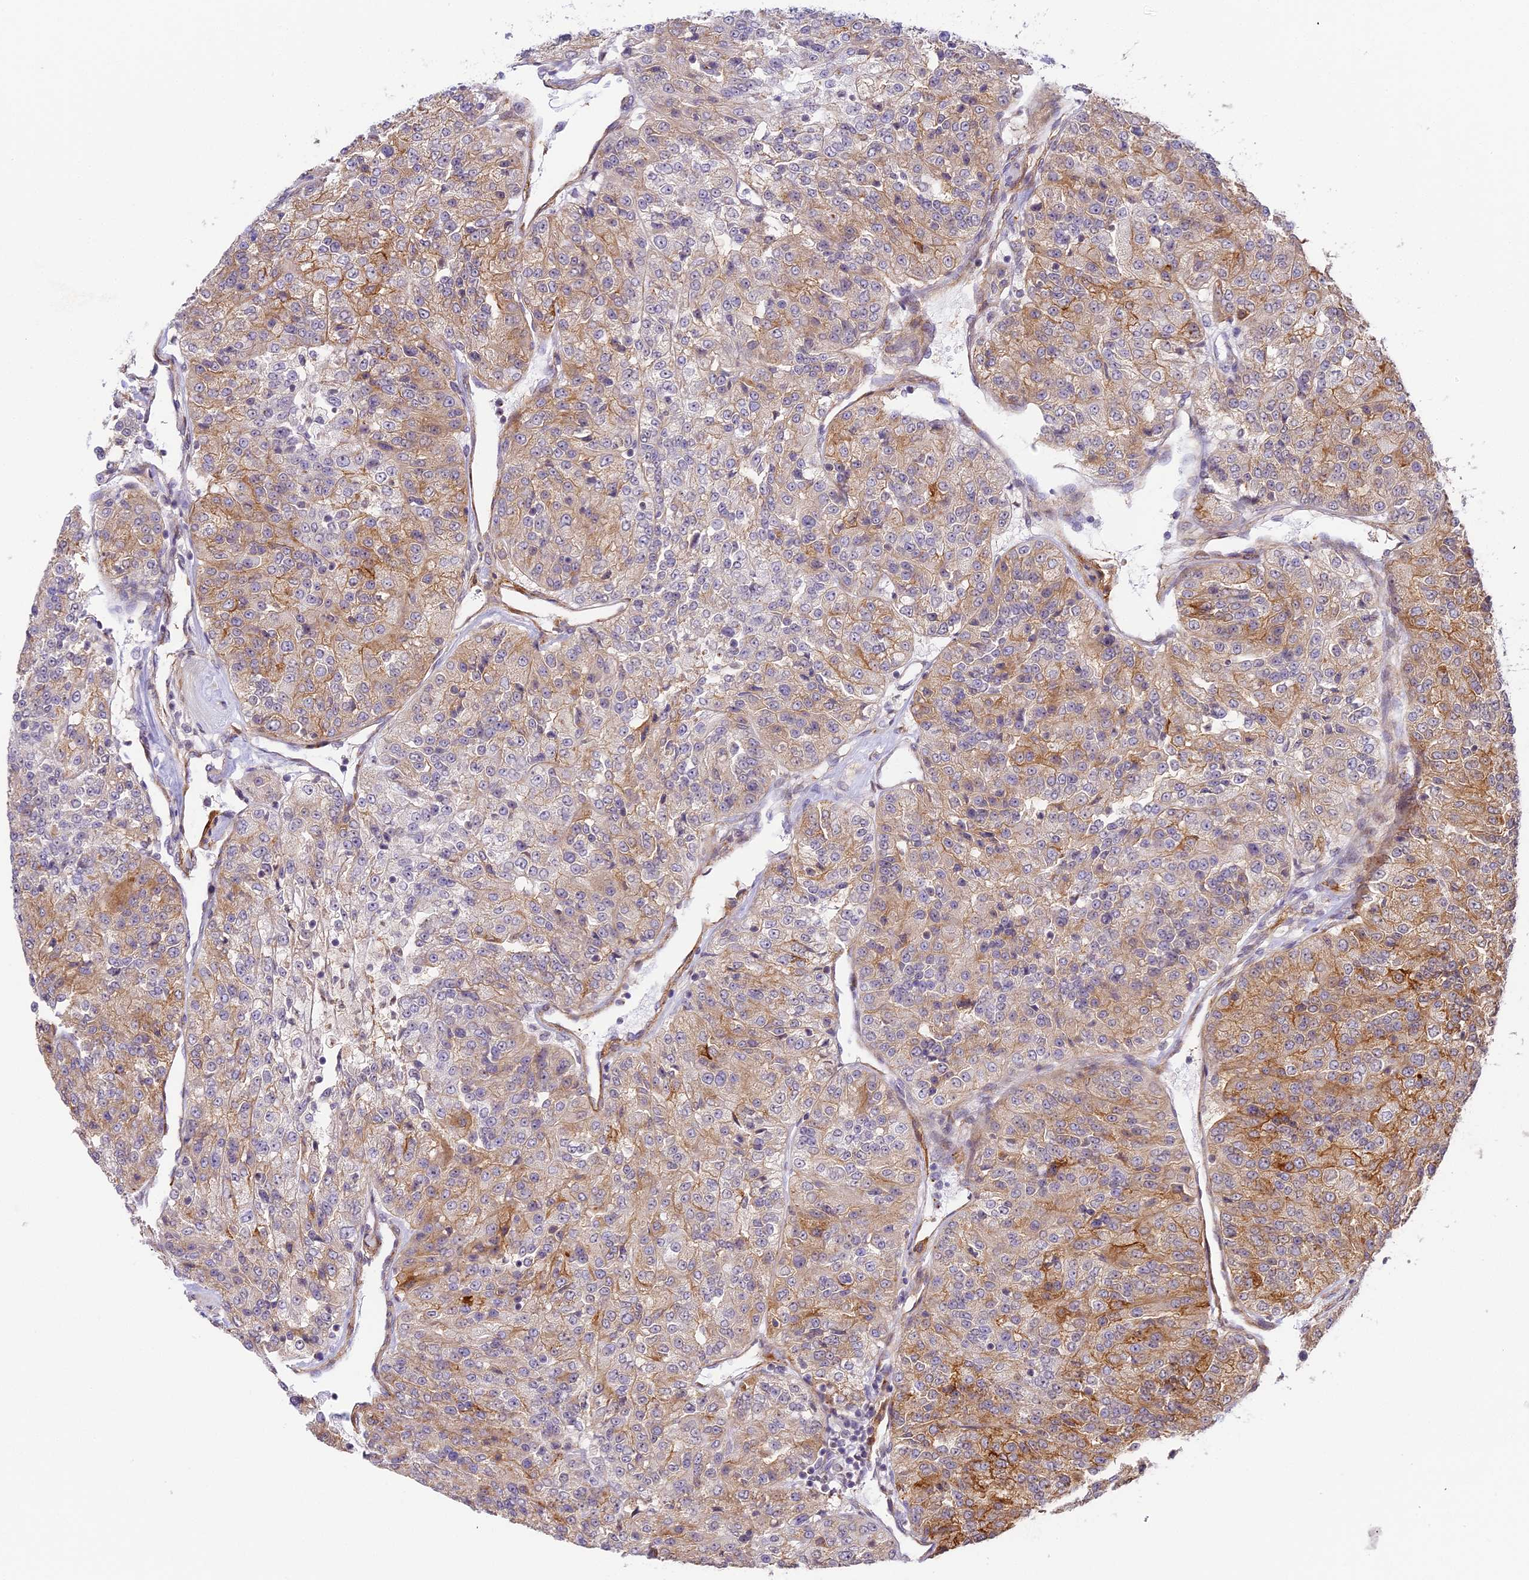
{"staining": {"intensity": "moderate", "quantity": "25%-75%", "location": "cytoplasmic/membranous"}, "tissue": "renal cancer", "cell_type": "Tumor cells", "image_type": "cancer", "snomed": [{"axis": "morphology", "description": "Adenocarcinoma, NOS"}, {"axis": "topography", "description": "Kidney"}], "caption": "Immunohistochemical staining of human renal cancer (adenocarcinoma) shows medium levels of moderate cytoplasmic/membranous protein positivity in approximately 25%-75% of tumor cells.", "gene": "HEATR5B", "patient": {"sex": "female", "age": 63}}